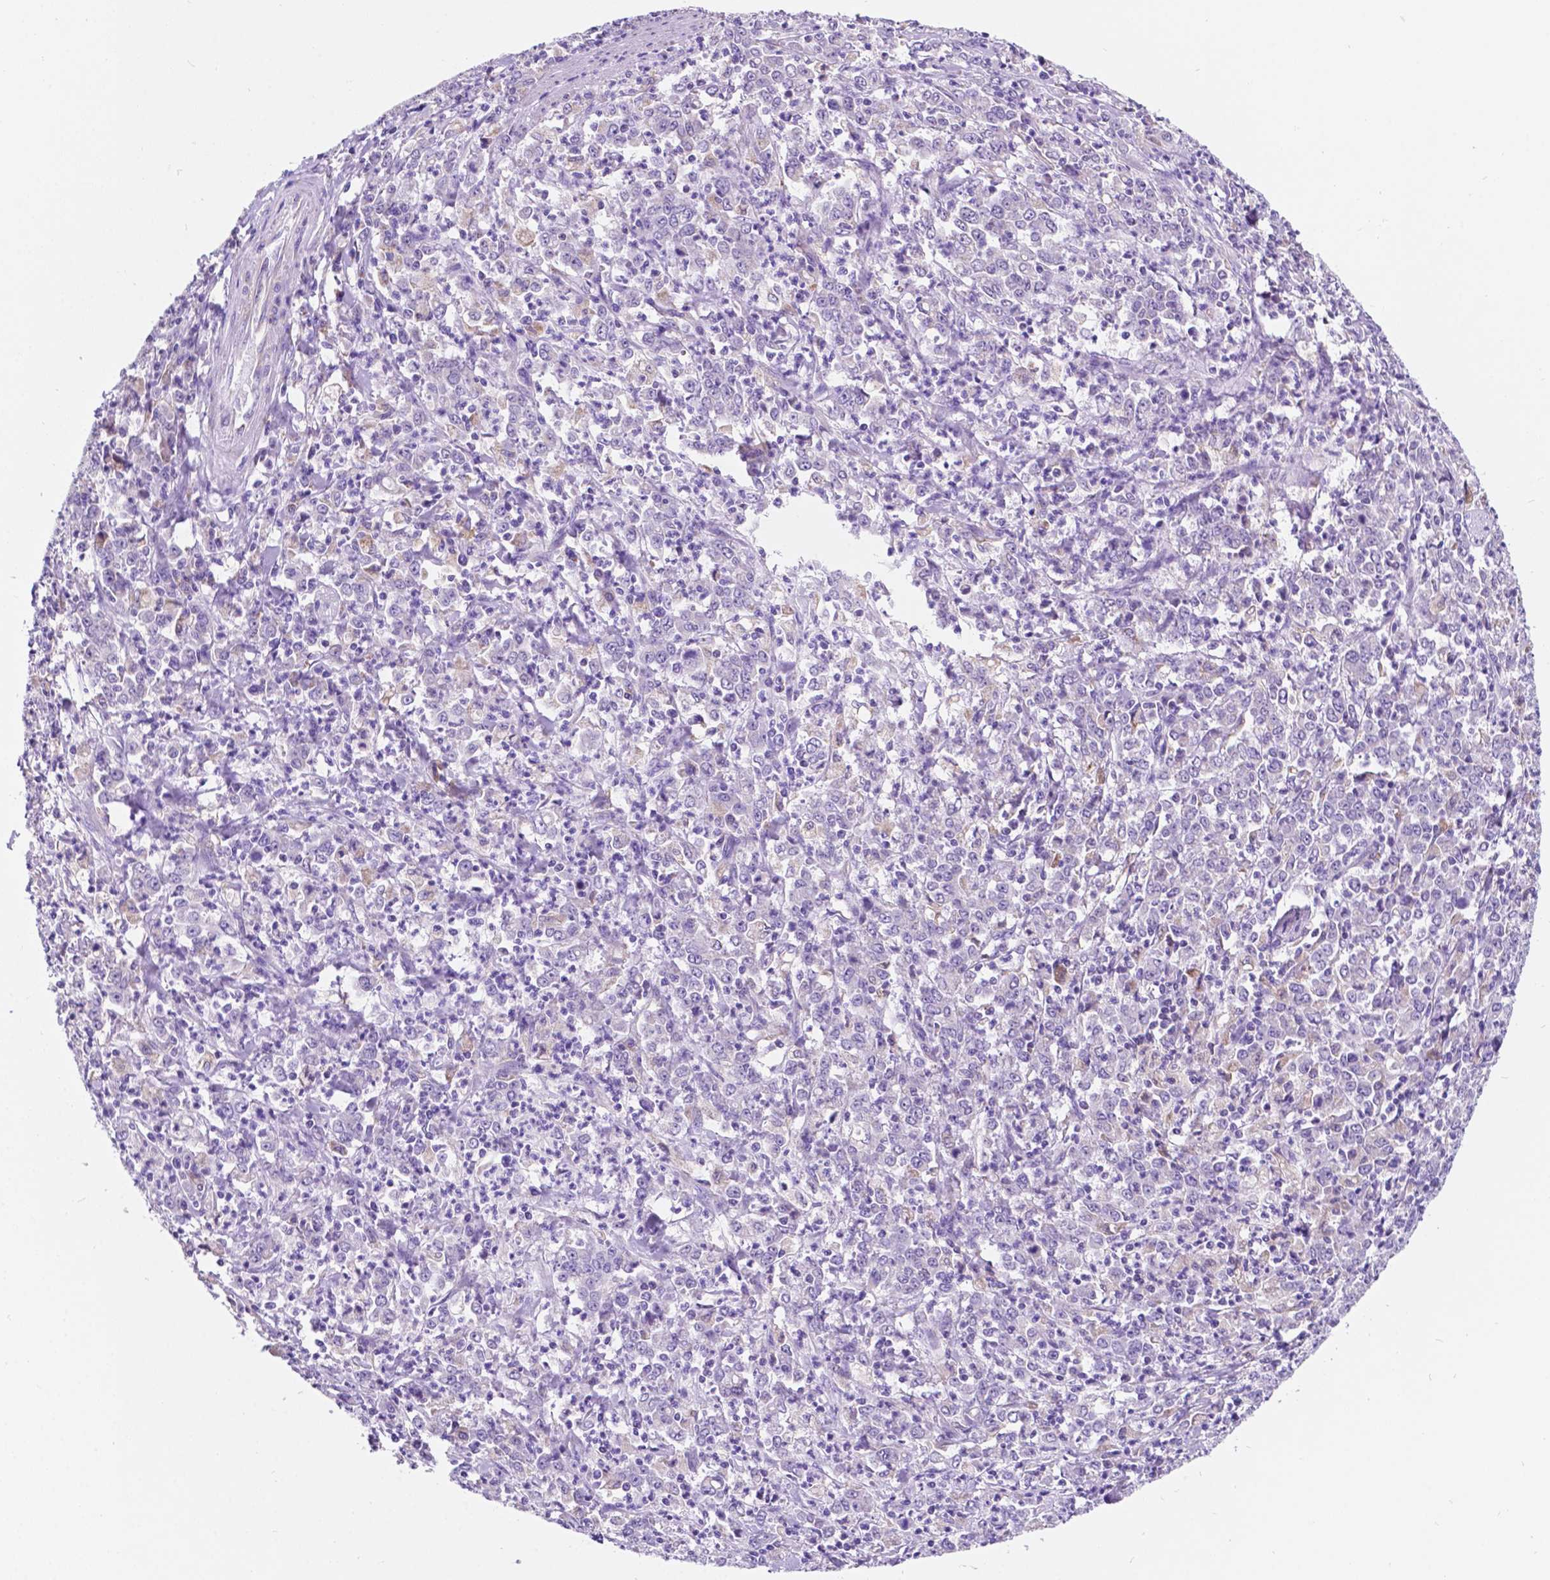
{"staining": {"intensity": "negative", "quantity": "none", "location": "none"}, "tissue": "stomach cancer", "cell_type": "Tumor cells", "image_type": "cancer", "snomed": [{"axis": "morphology", "description": "Adenocarcinoma, NOS"}, {"axis": "topography", "description": "Stomach, lower"}], "caption": "This is a micrograph of immunohistochemistry staining of adenocarcinoma (stomach), which shows no positivity in tumor cells.", "gene": "TRPV5", "patient": {"sex": "female", "age": 71}}